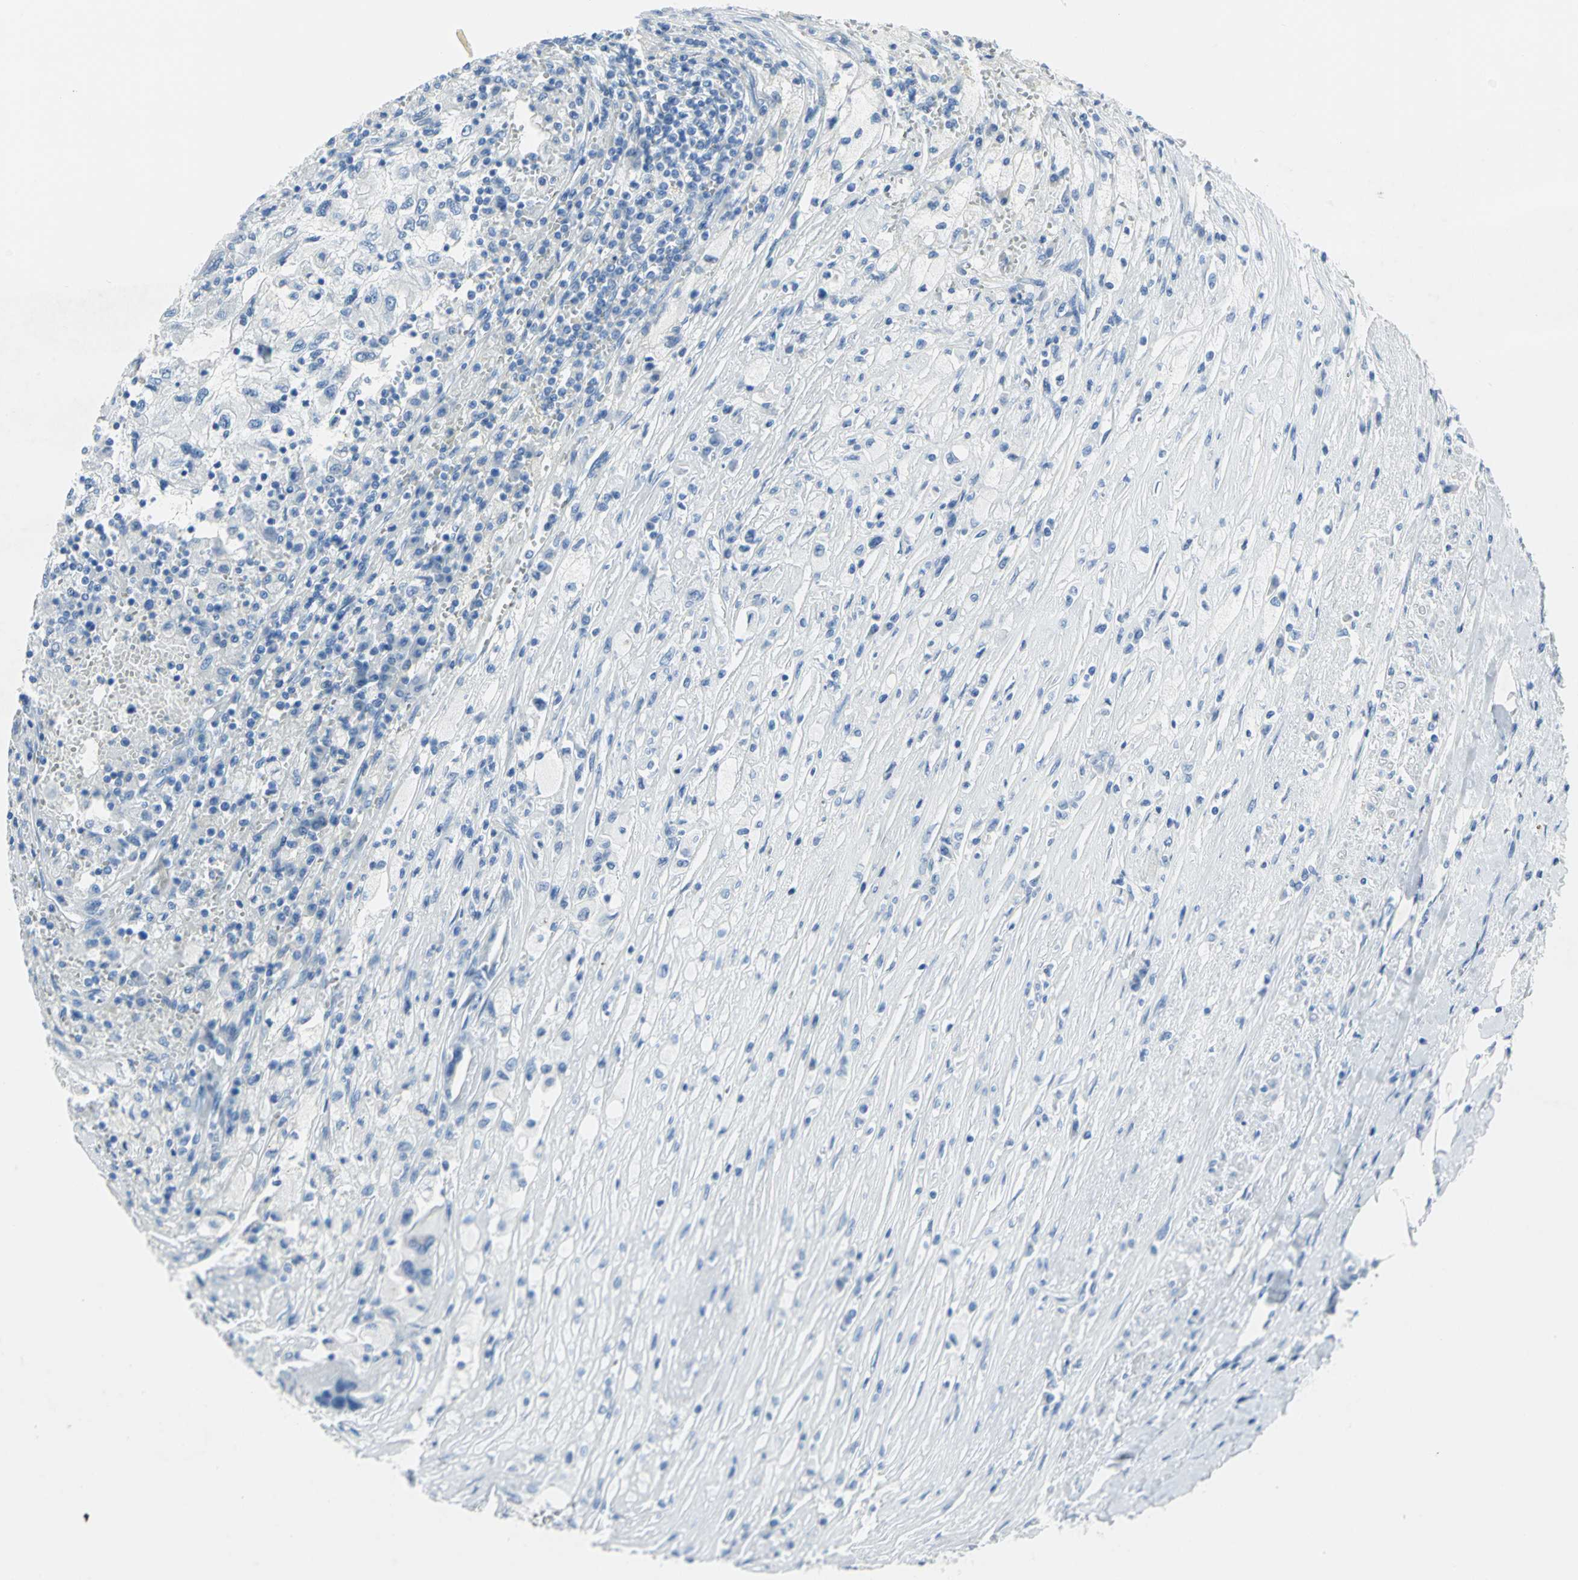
{"staining": {"intensity": "negative", "quantity": "none", "location": "none"}, "tissue": "renal cancer", "cell_type": "Tumor cells", "image_type": "cancer", "snomed": [{"axis": "morphology", "description": "Normal tissue, NOS"}, {"axis": "morphology", "description": "Adenocarcinoma, NOS"}, {"axis": "topography", "description": "Kidney"}], "caption": "Tumor cells are negative for protein expression in human renal cancer.", "gene": "SFN", "patient": {"sex": "male", "age": 71}}